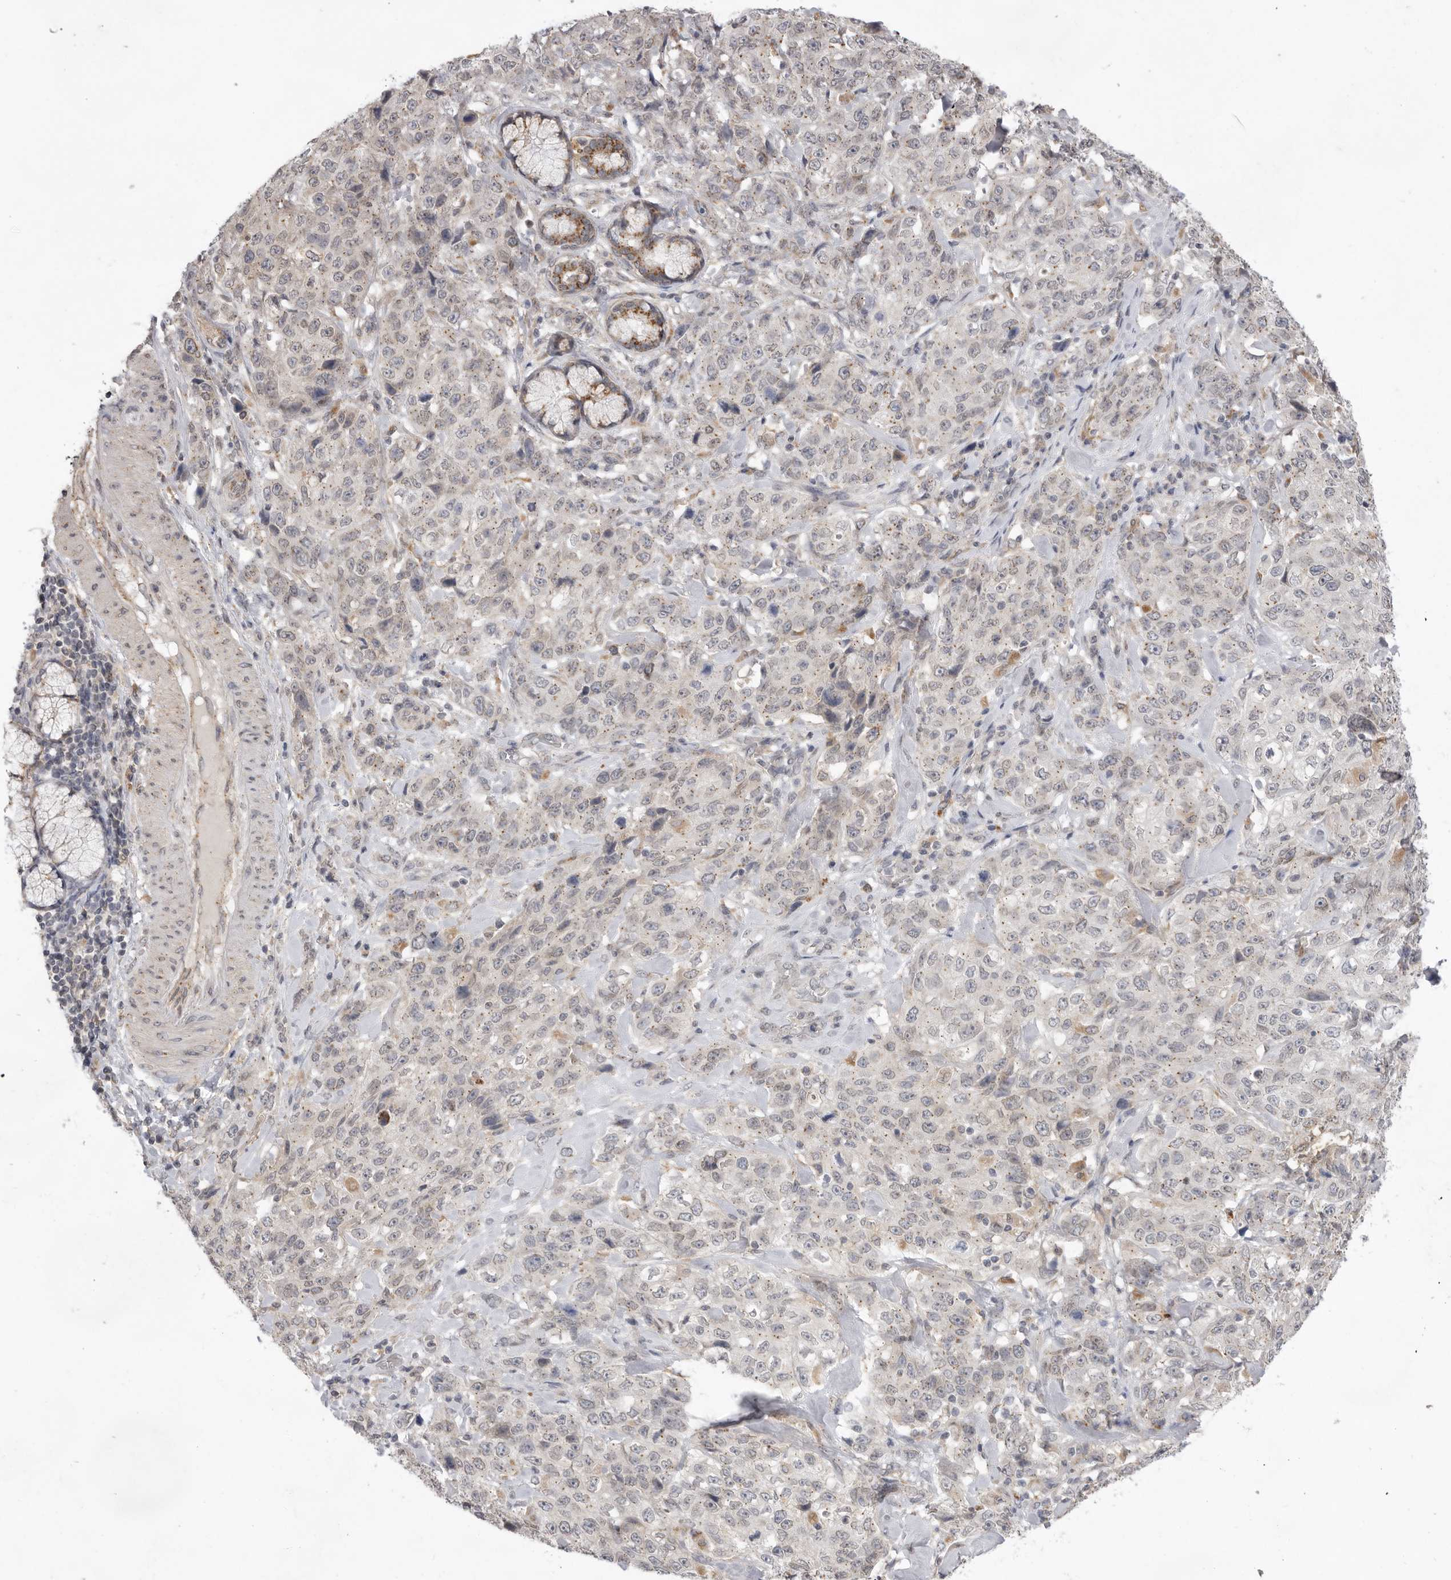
{"staining": {"intensity": "weak", "quantity": "<25%", "location": "cytoplasmic/membranous"}, "tissue": "stomach cancer", "cell_type": "Tumor cells", "image_type": "cancer", "snomed": [{"axis": "morphology", "description": "Adenocarcinoma, NOS"}, {"axis": "topography", "description": "Stomach"}], "caption": "IHC of human adenocarcinoma (stomach) reveals no staining in tumor cells.", "gene": "TLR3", "patient": {"sex": "male", "age": 48}}